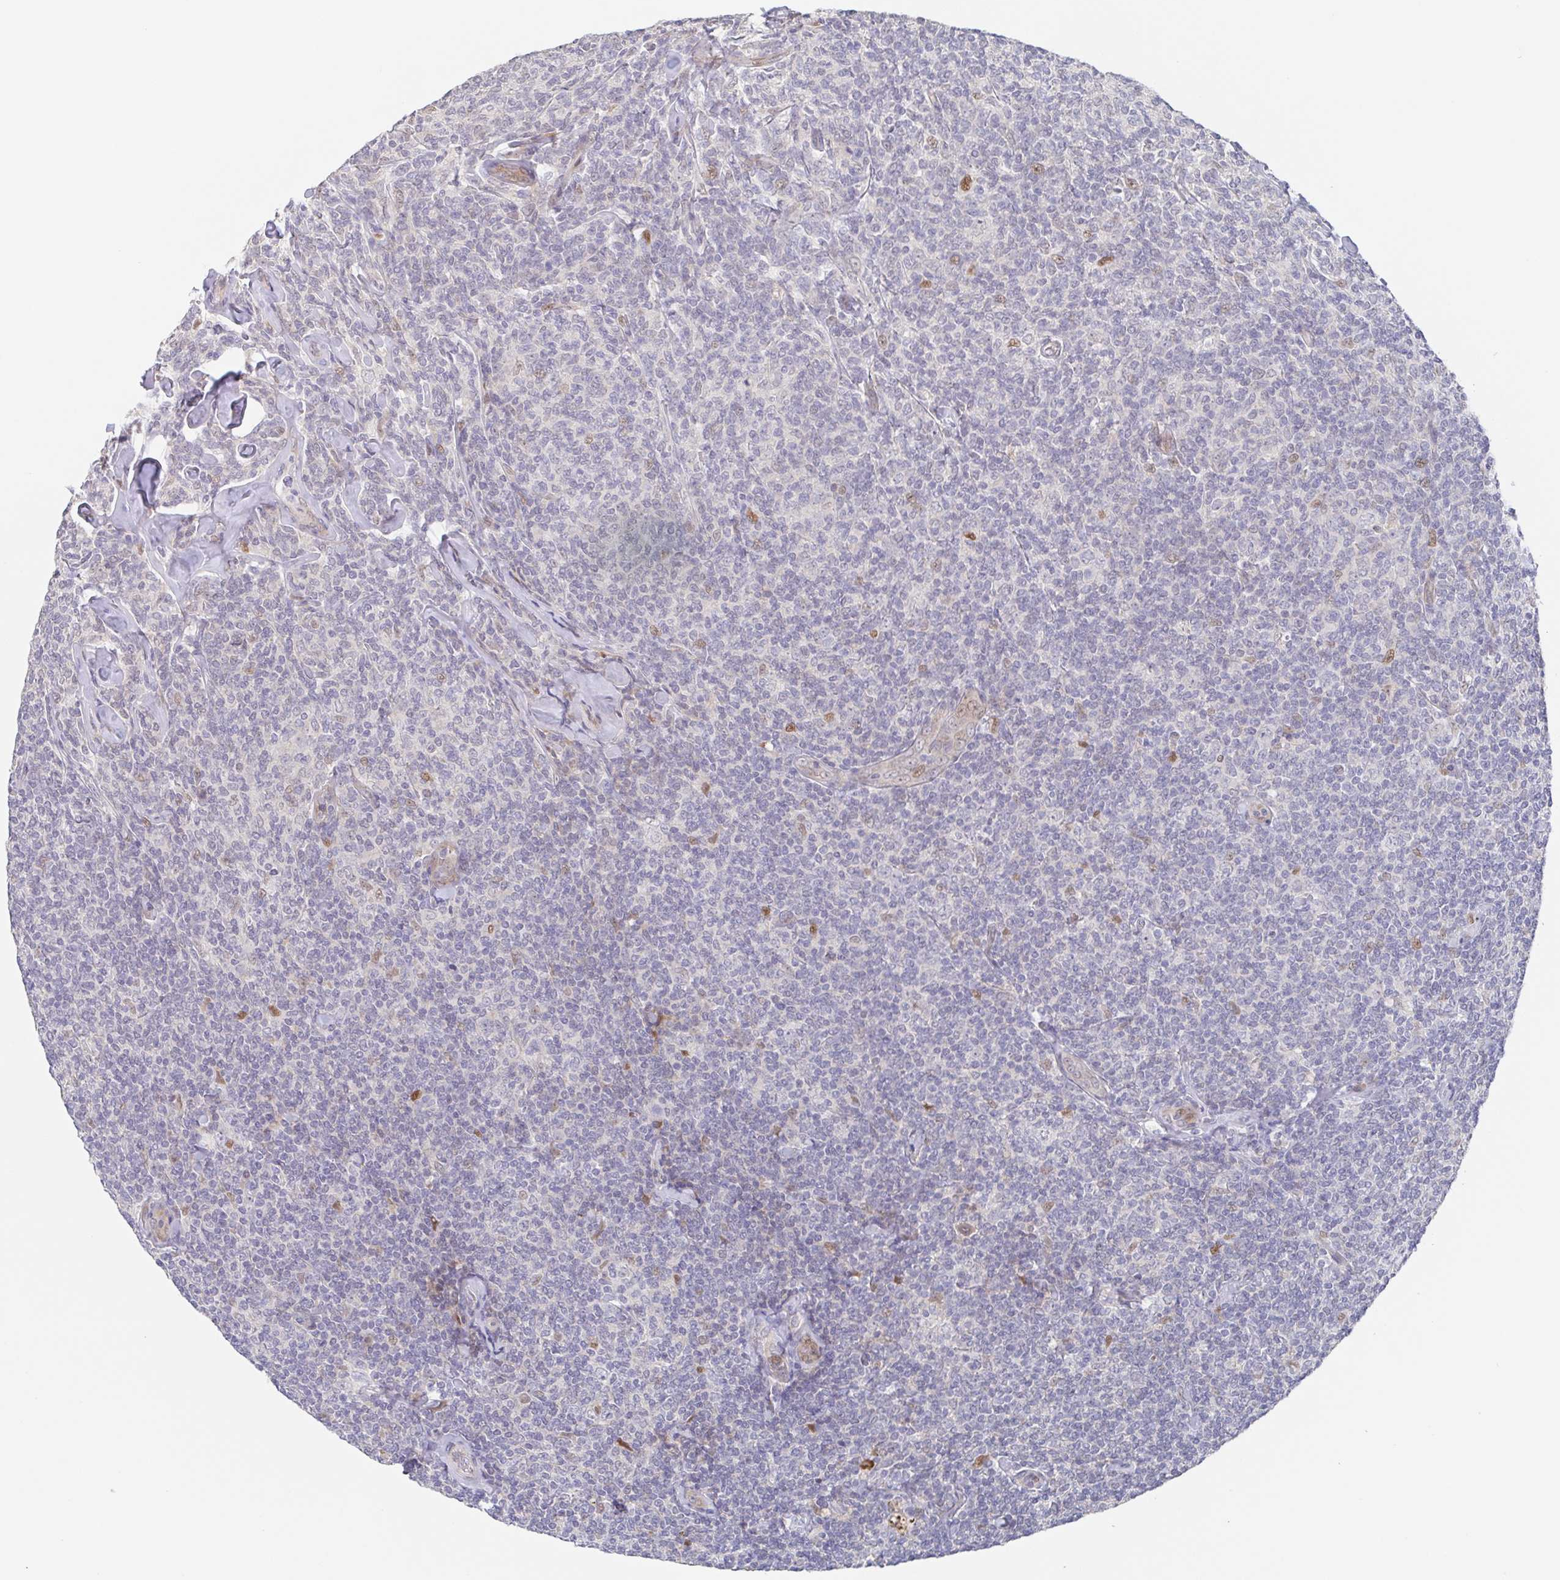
{"staining": {"intensity": "negative", "quantity": "none", "location": "none"}, "tissue": "lymphoma", "cell_type": "Tumor cells", "image_type": "cancer", "snomed": [{"axis": "morphology", "description": "Malignant lymphoma, non-Hodgkin's type, Low grade"}, {"axis": "topography", "description": "Lymph node"}], "caption": "Immunohistochemistry micrograph of neoplastic tissue: human low-grade malignant lymphoma, non-Hodgkin's type stained with DAB (3,3'-diaminobenzidine) reveals no significant protein staining in tumor cells.", "gene": "POU2F3", "patient": {"sex": "female", "age": 56}}